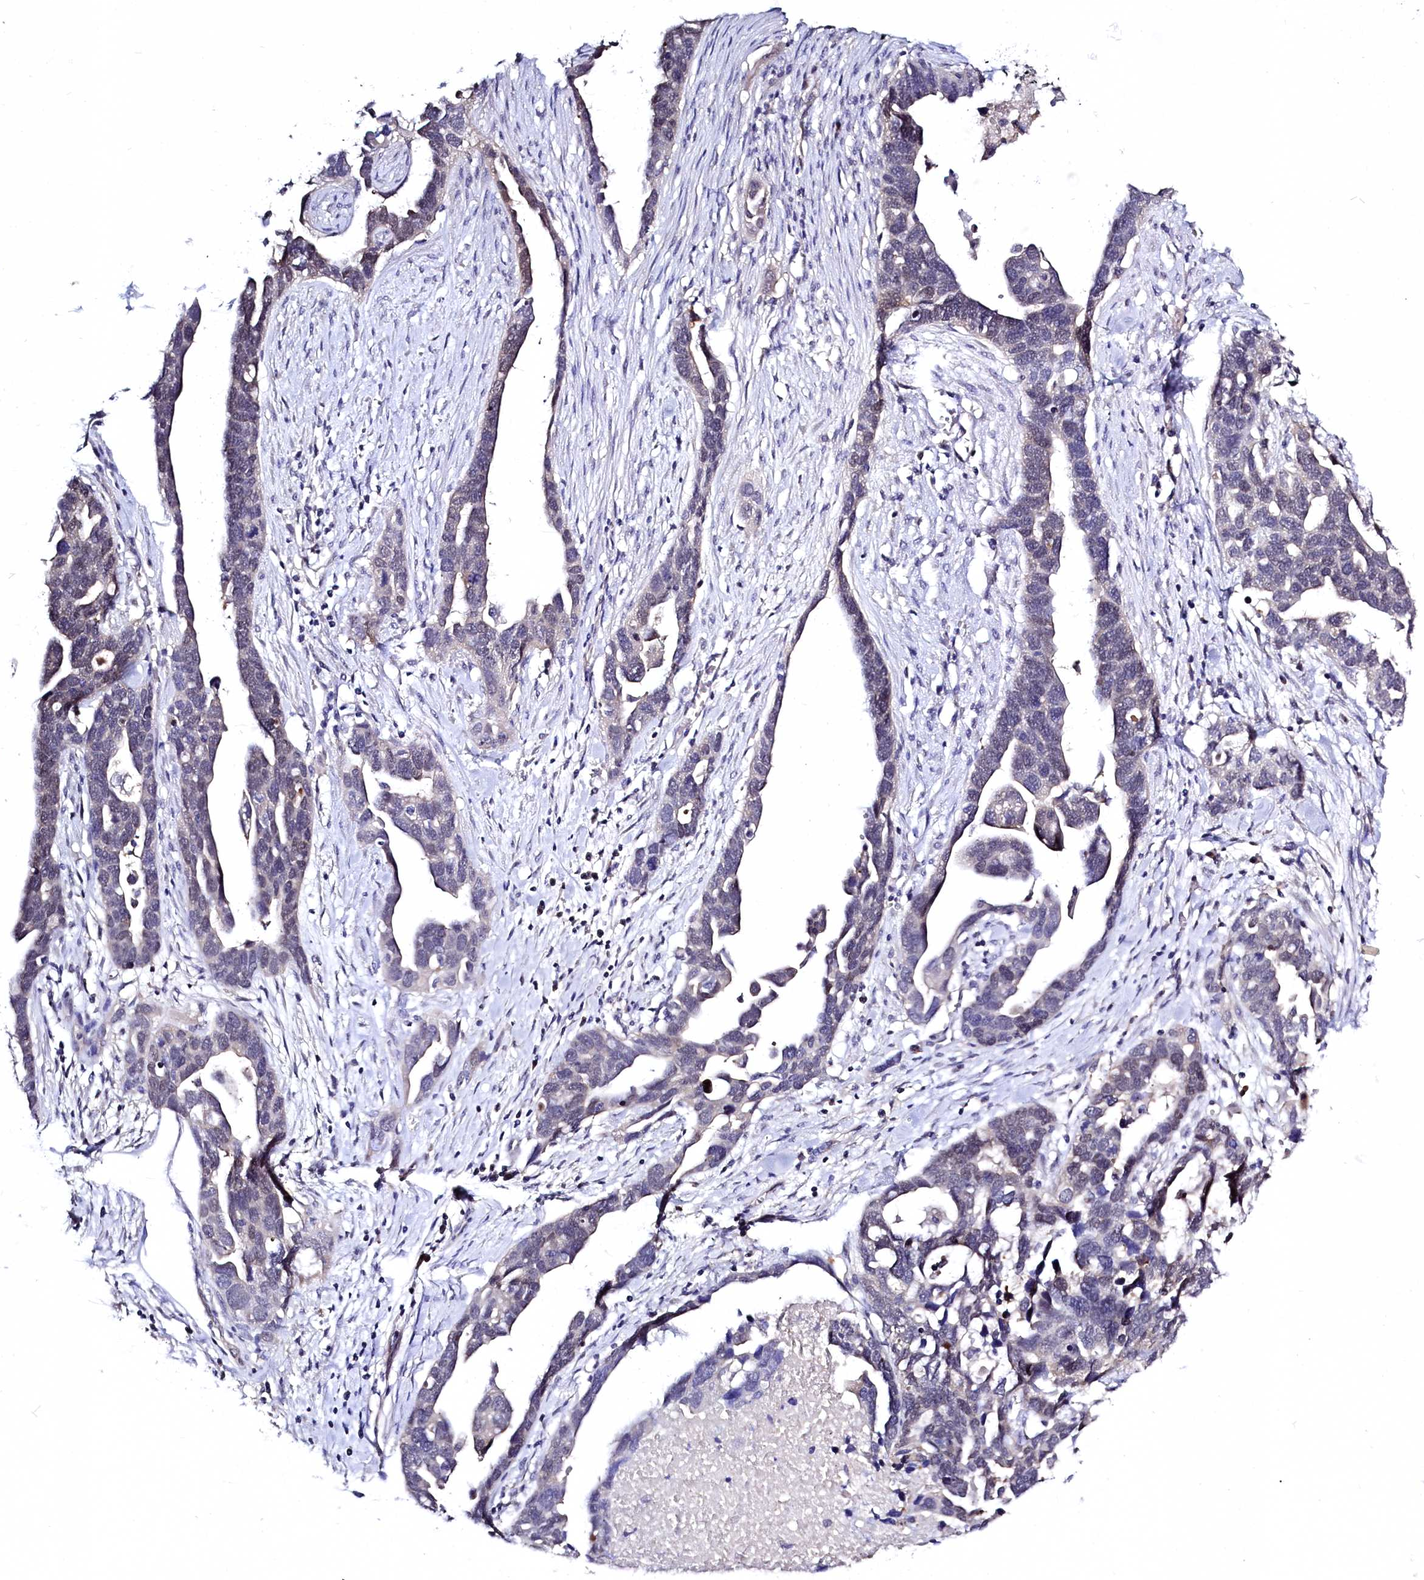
{"staining": {"intensity": "negative", "quantity": "none", "location": "none"}, "tissue": "ovarian cancer", "cell_type": "Tumor cells", "image_type": "cancer", "snomed": [{"axis": "morphology", "description": "Cystadenocarcinoma, serous, NOS"}, {"axis": "topography", "description": "Ovary"}], "caption": "Ovarian serous cystadenocarcinoma was stained to show a protein in brown. There is no significant positivity in tumor cells.", "gene": "C11orf54", "patient": {"sex": "female", "age": 54}}